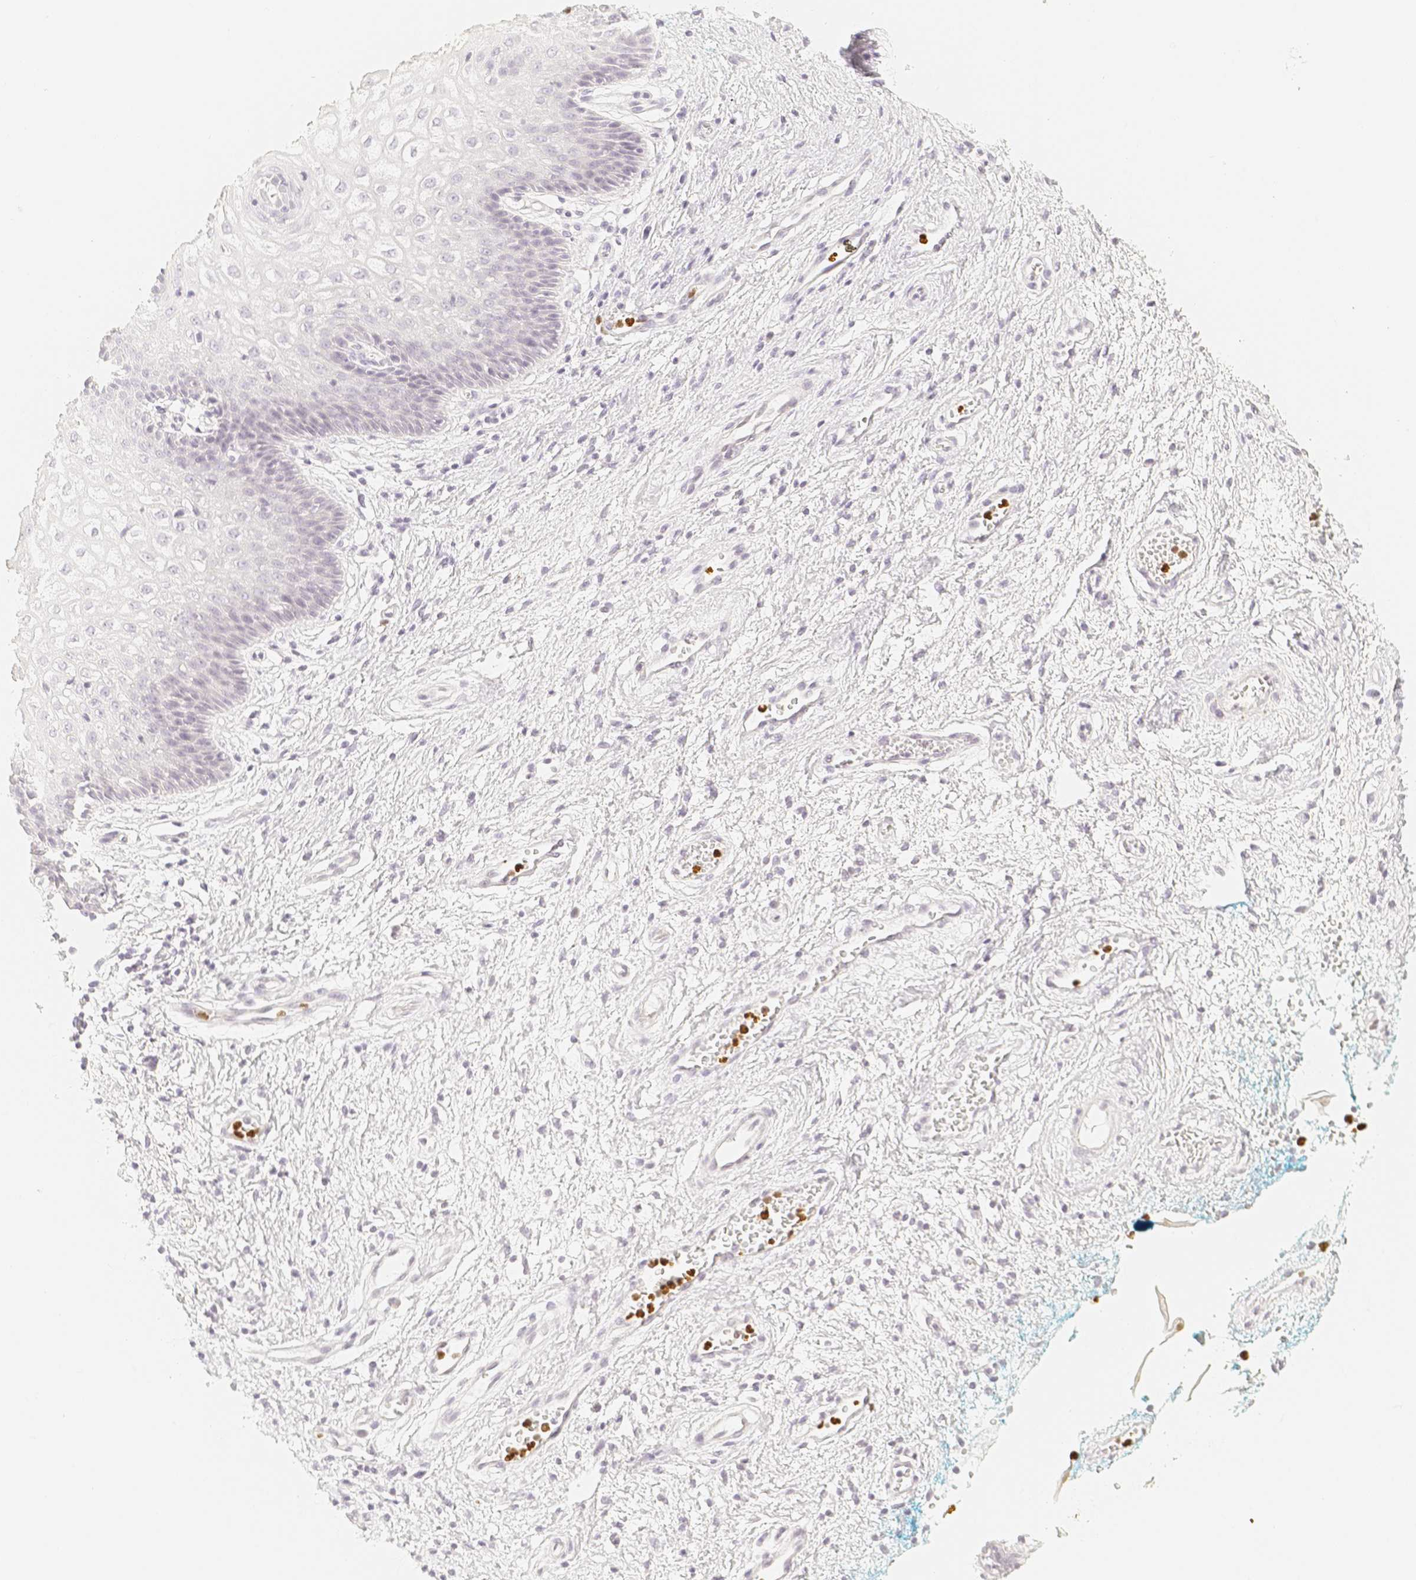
{"staining": {"intensity": "negative", "quantity": "none", "location": "none"}, "tissue": "vagina", "cell_type": "Squamous epithelial cells", "image_type": "normal", "snomed": [{"axis": "morphology", "description": "Normal tissue, NOS"}, {"axis": "topography", "description": "Vagina"}], "caption": "Immunohistochemical staining of benign vagina demonstrates no significant positivity in squamous epithelial cells. (Immunohistochemistry (ihc), brightfield microscopy, high magnification).", "gene": "PADI4", "patient": {"sex": "female", "age": 34}}